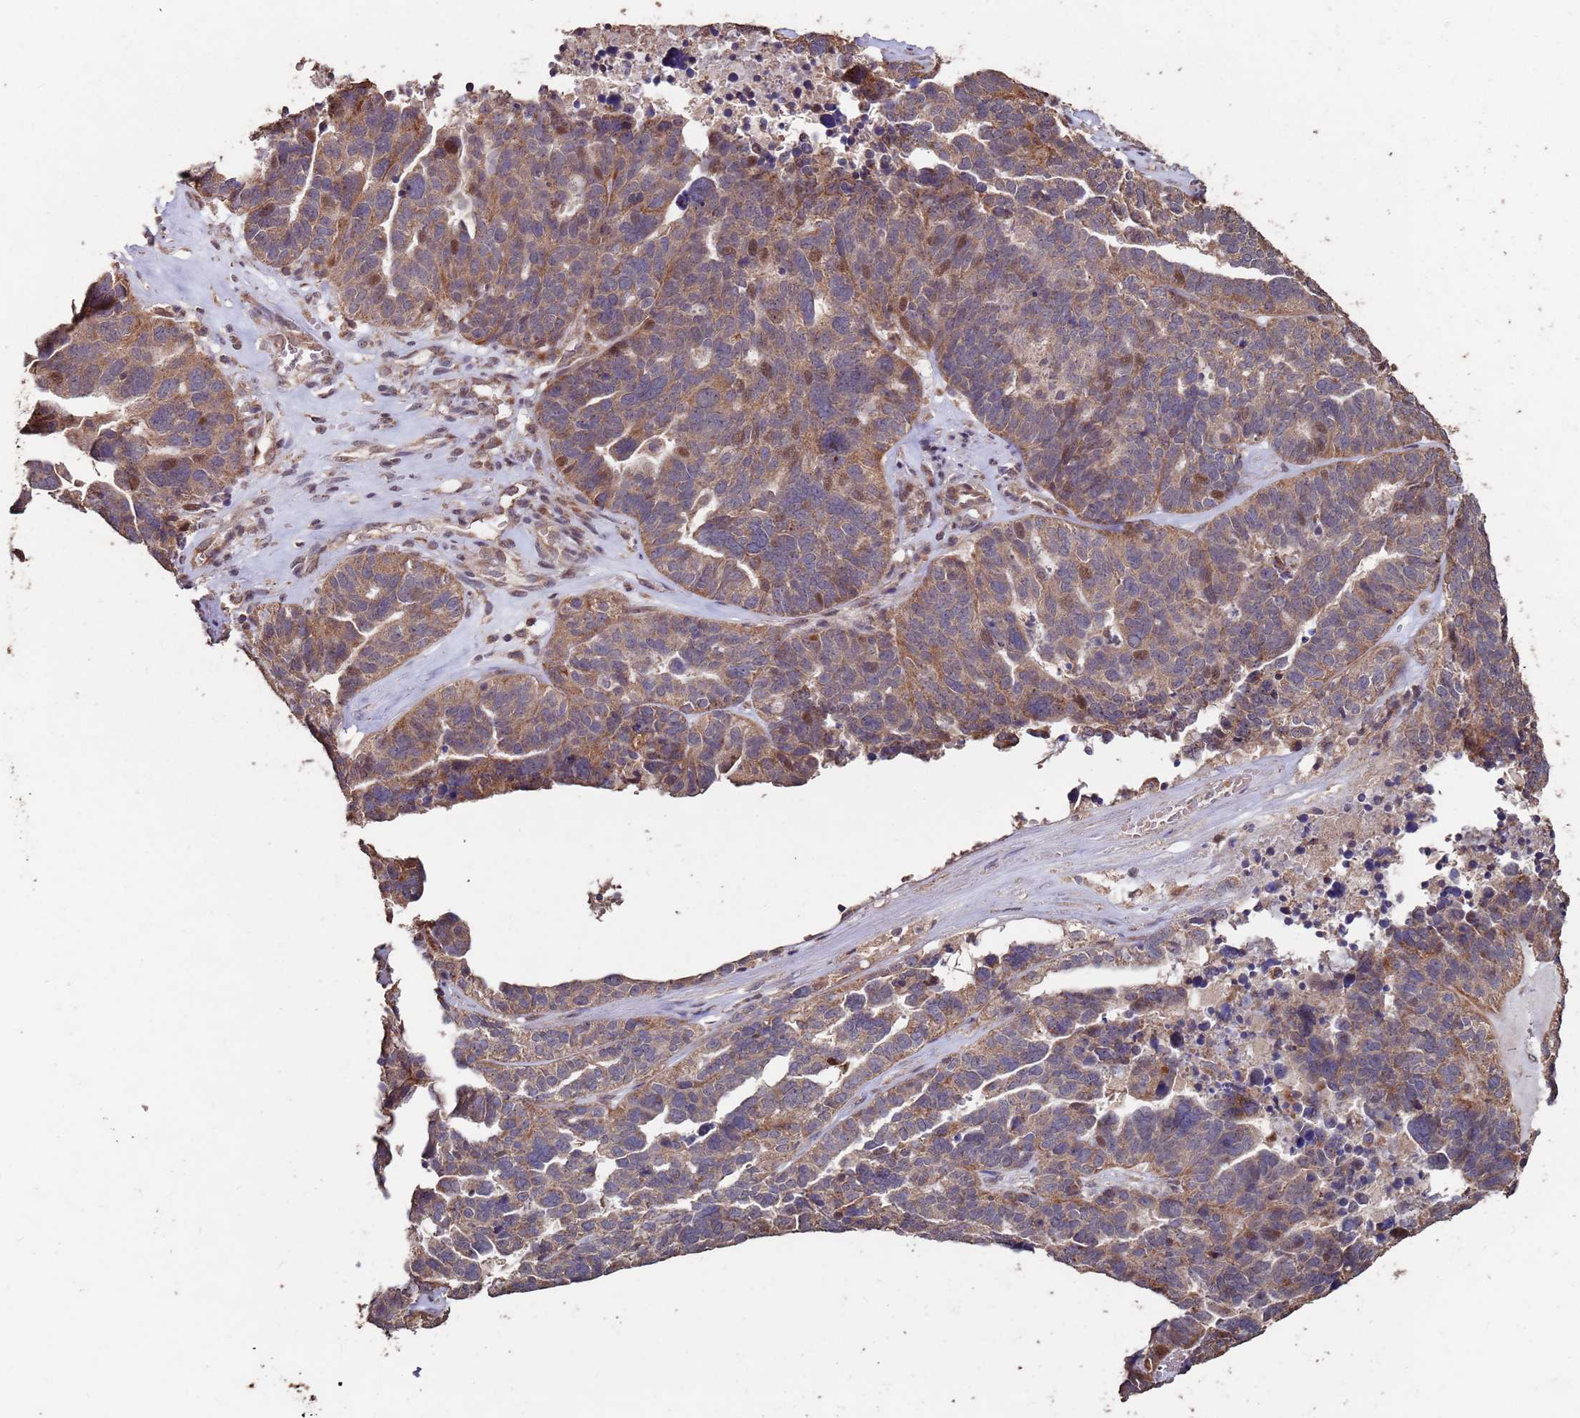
{"staining": {"intensity": "weak", "quantity": ">75%", "location": "cytoplasmic/membranous"}, "tissue": "ovarian cancer", "cell_type": "Tumor cells", "image_type": "cancer", "snomed": [{"axis": "morphology", "description": "Cystadenocarcinoma, serous, NOS"}, {"axis": "topography", "description": "Ovary"}], "caption": "Serous cystadenocarcinoma (ovarian) stained for a protein demonstrates weak cytoplasmic/membranous positivity in tumor cells.", "gene": "PRR7", "patient": {"sex": "female", "age": 59}}